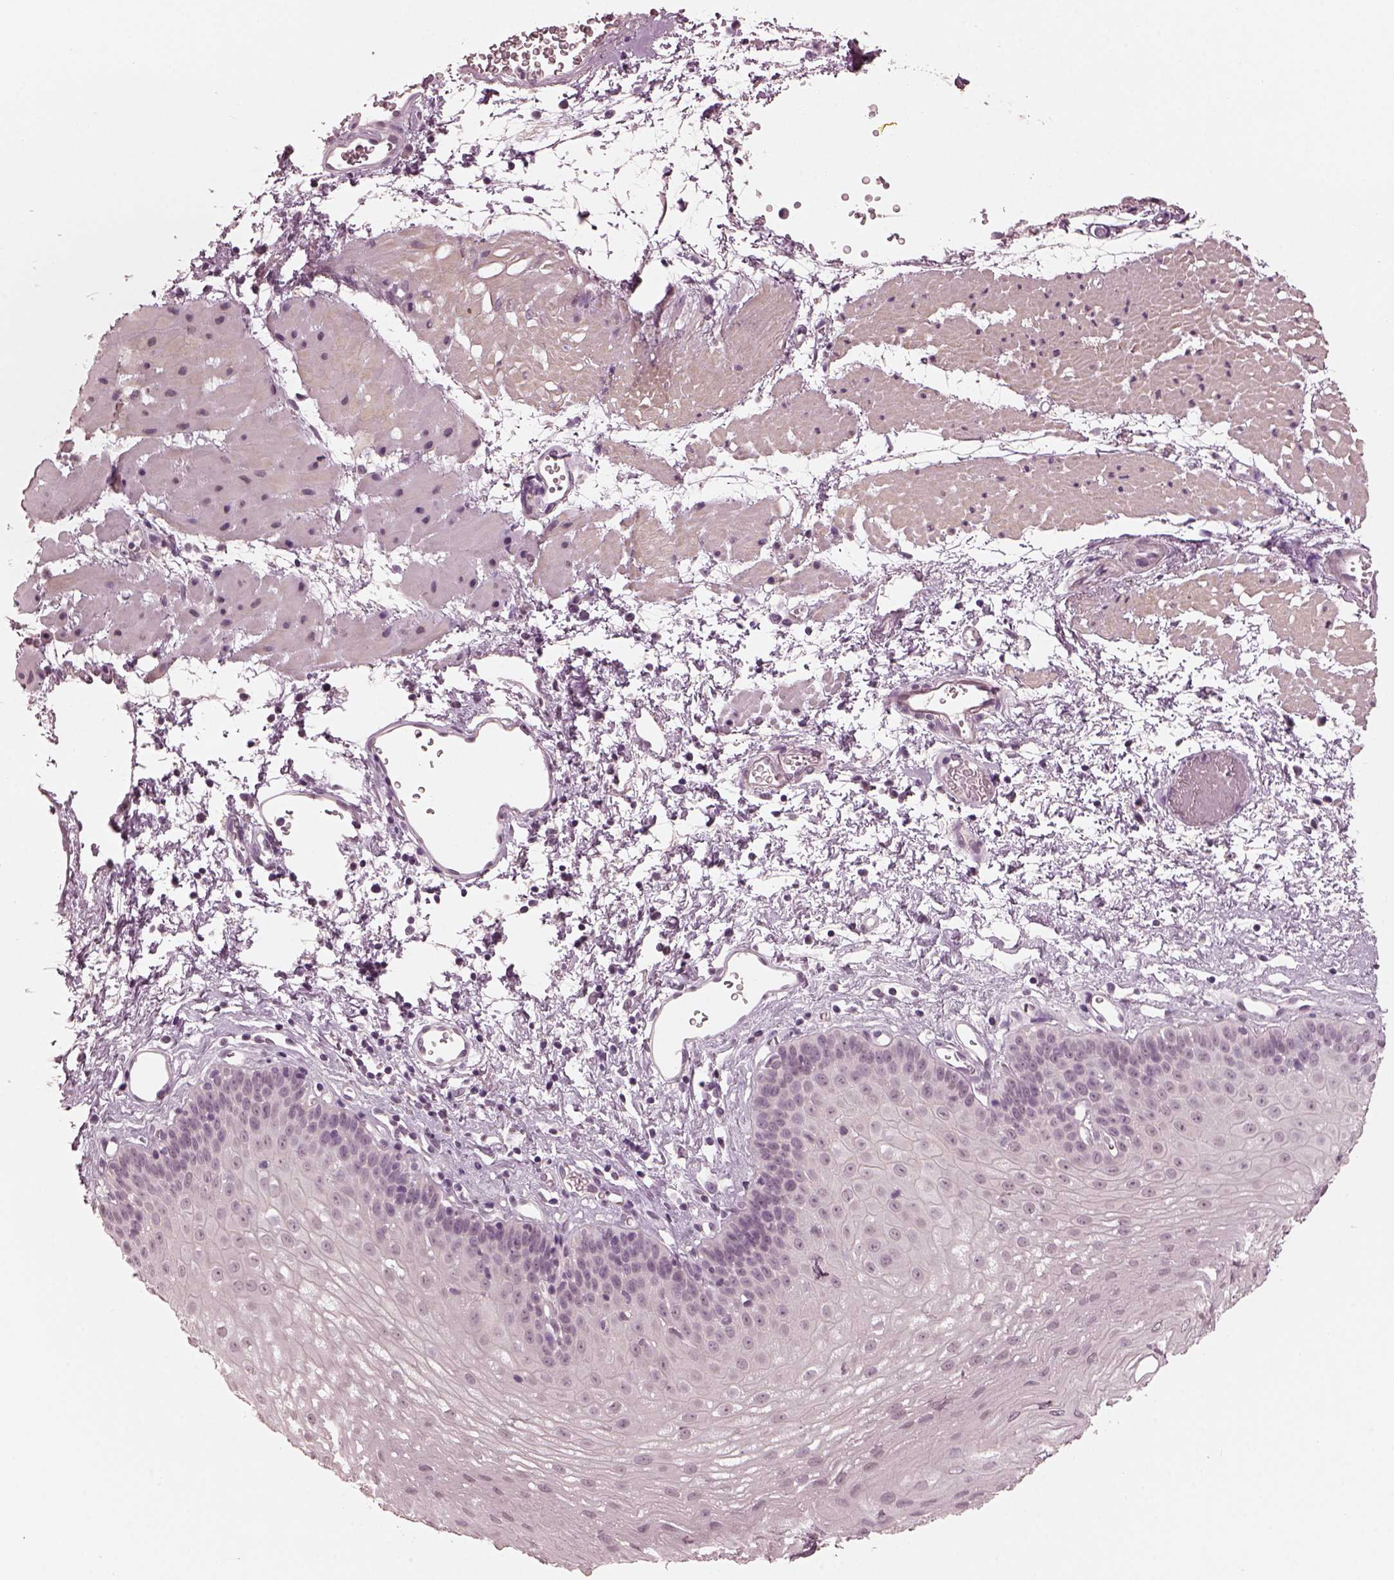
{"staining": {"intensity": "negative", "quantity": "none", "location": "none"}, "tissue": "esophagus", "cell_type": "Squamous epithelial cells", "image_type": "normal", "snomed": [{"axis": "morphology", "description": "Normal tissue, NOS"}, {"axis": "topography", "description": "Esophagus"}], "caption": "Immunohistochemistry (IHC) image of normal esophagus: human esophagus stained with DAB (3,3'-diaminobenzidine) shows no significant protein staining in squamous epithelial cells. Brightfield microscopy of immunohistochemistry stained with DAB (brown) and hematoxylin (blue), captured at high magnification.", "gene": "OPTC", "patient": {"sex": "female", "age": 62}}